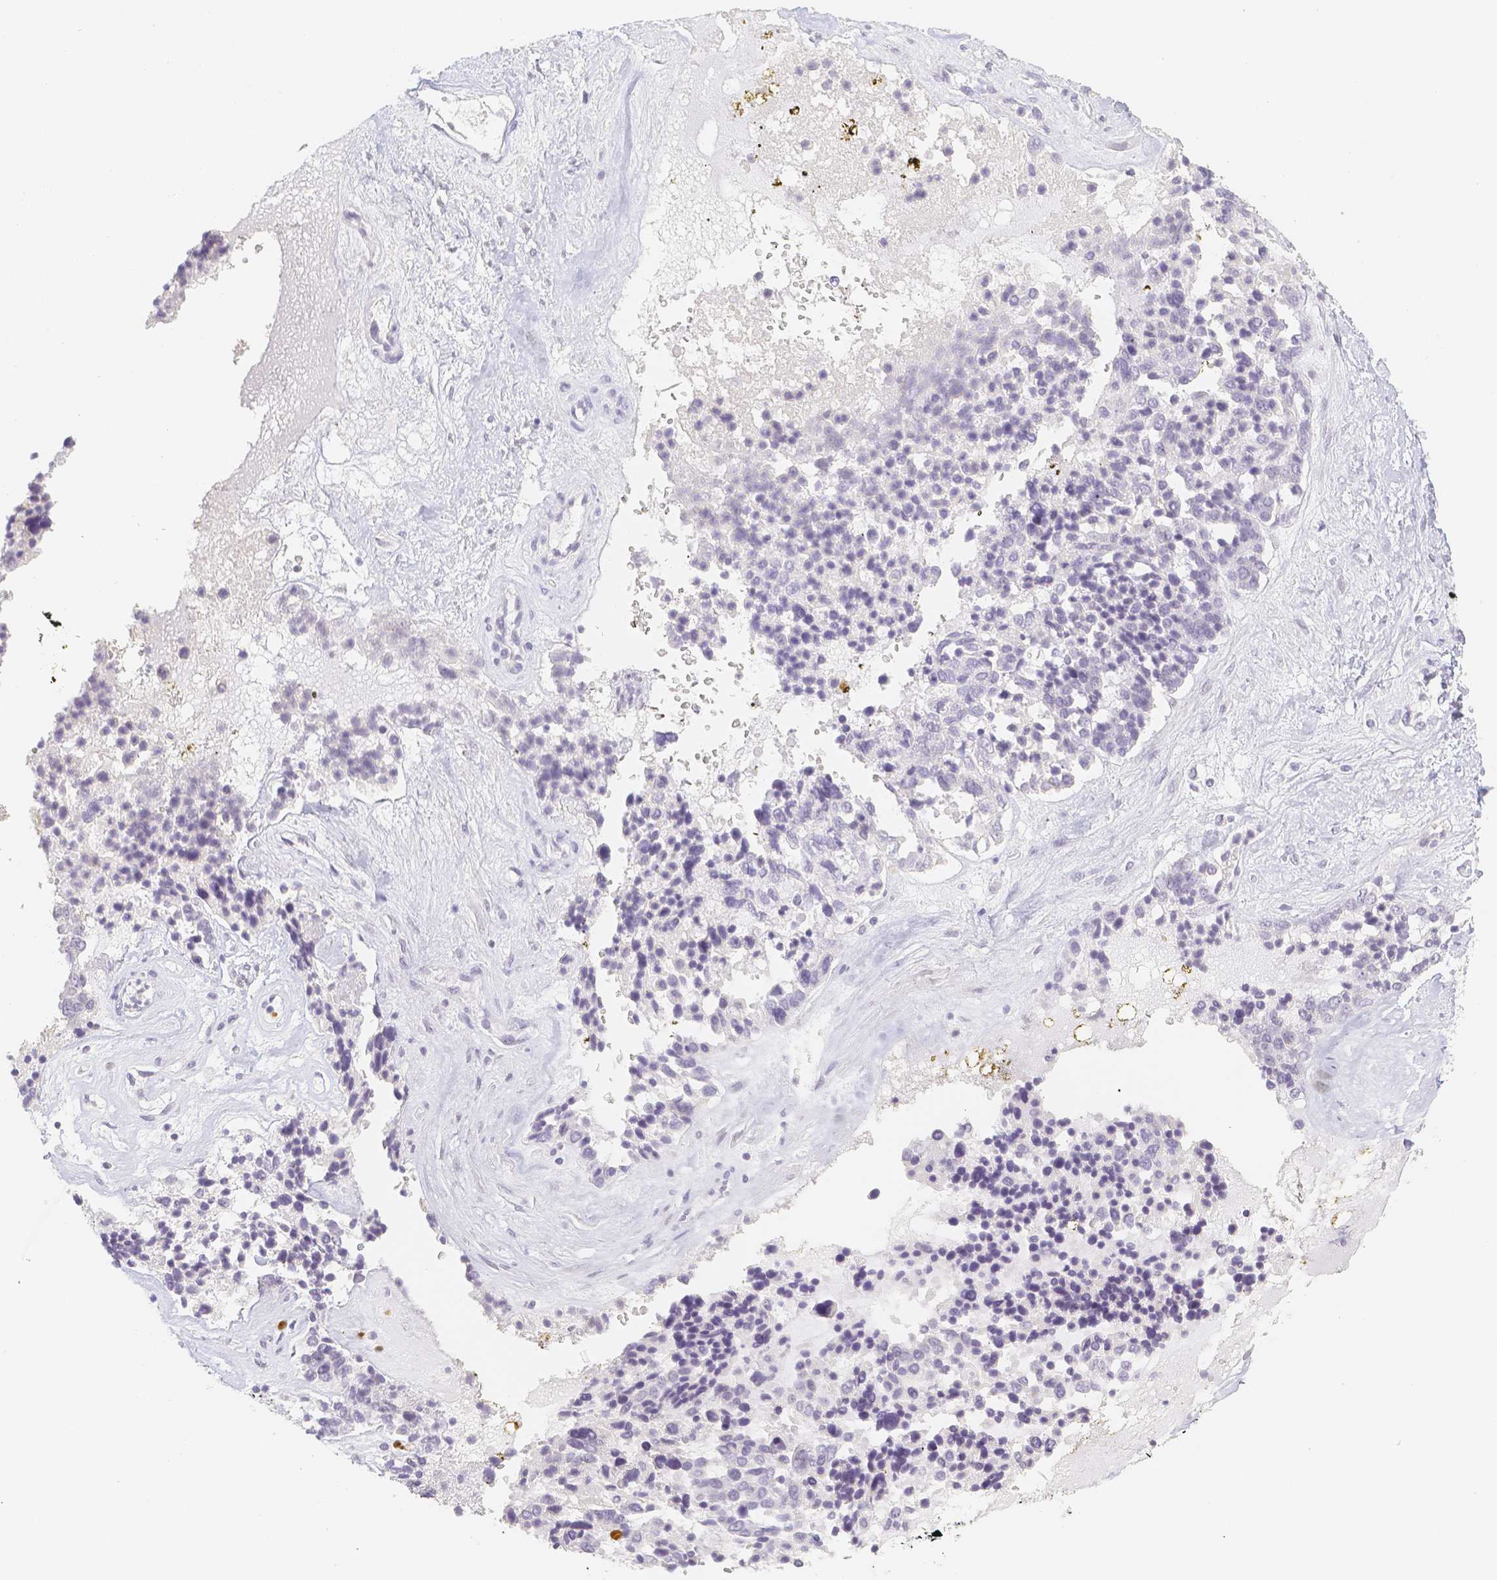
{"staining": {"intensity": "negative", "quantity": "none", "location": "none"}, "tissue": "ovarian cancer", "cell_type": "Tumor cells", "image_type": "cancer", "snomed": [{"axis": "morphology", "description": "Cystadenocarcinoma, serous, NOS"}, {"axis": "topography", "description": "Ovary"}], "caption": "Ovarian cancer was stained to show a protein in brown. There is no significant positivity in tumor cells.", "gene": "PADI4", "patient": {"sex": "female", "age": 44}}